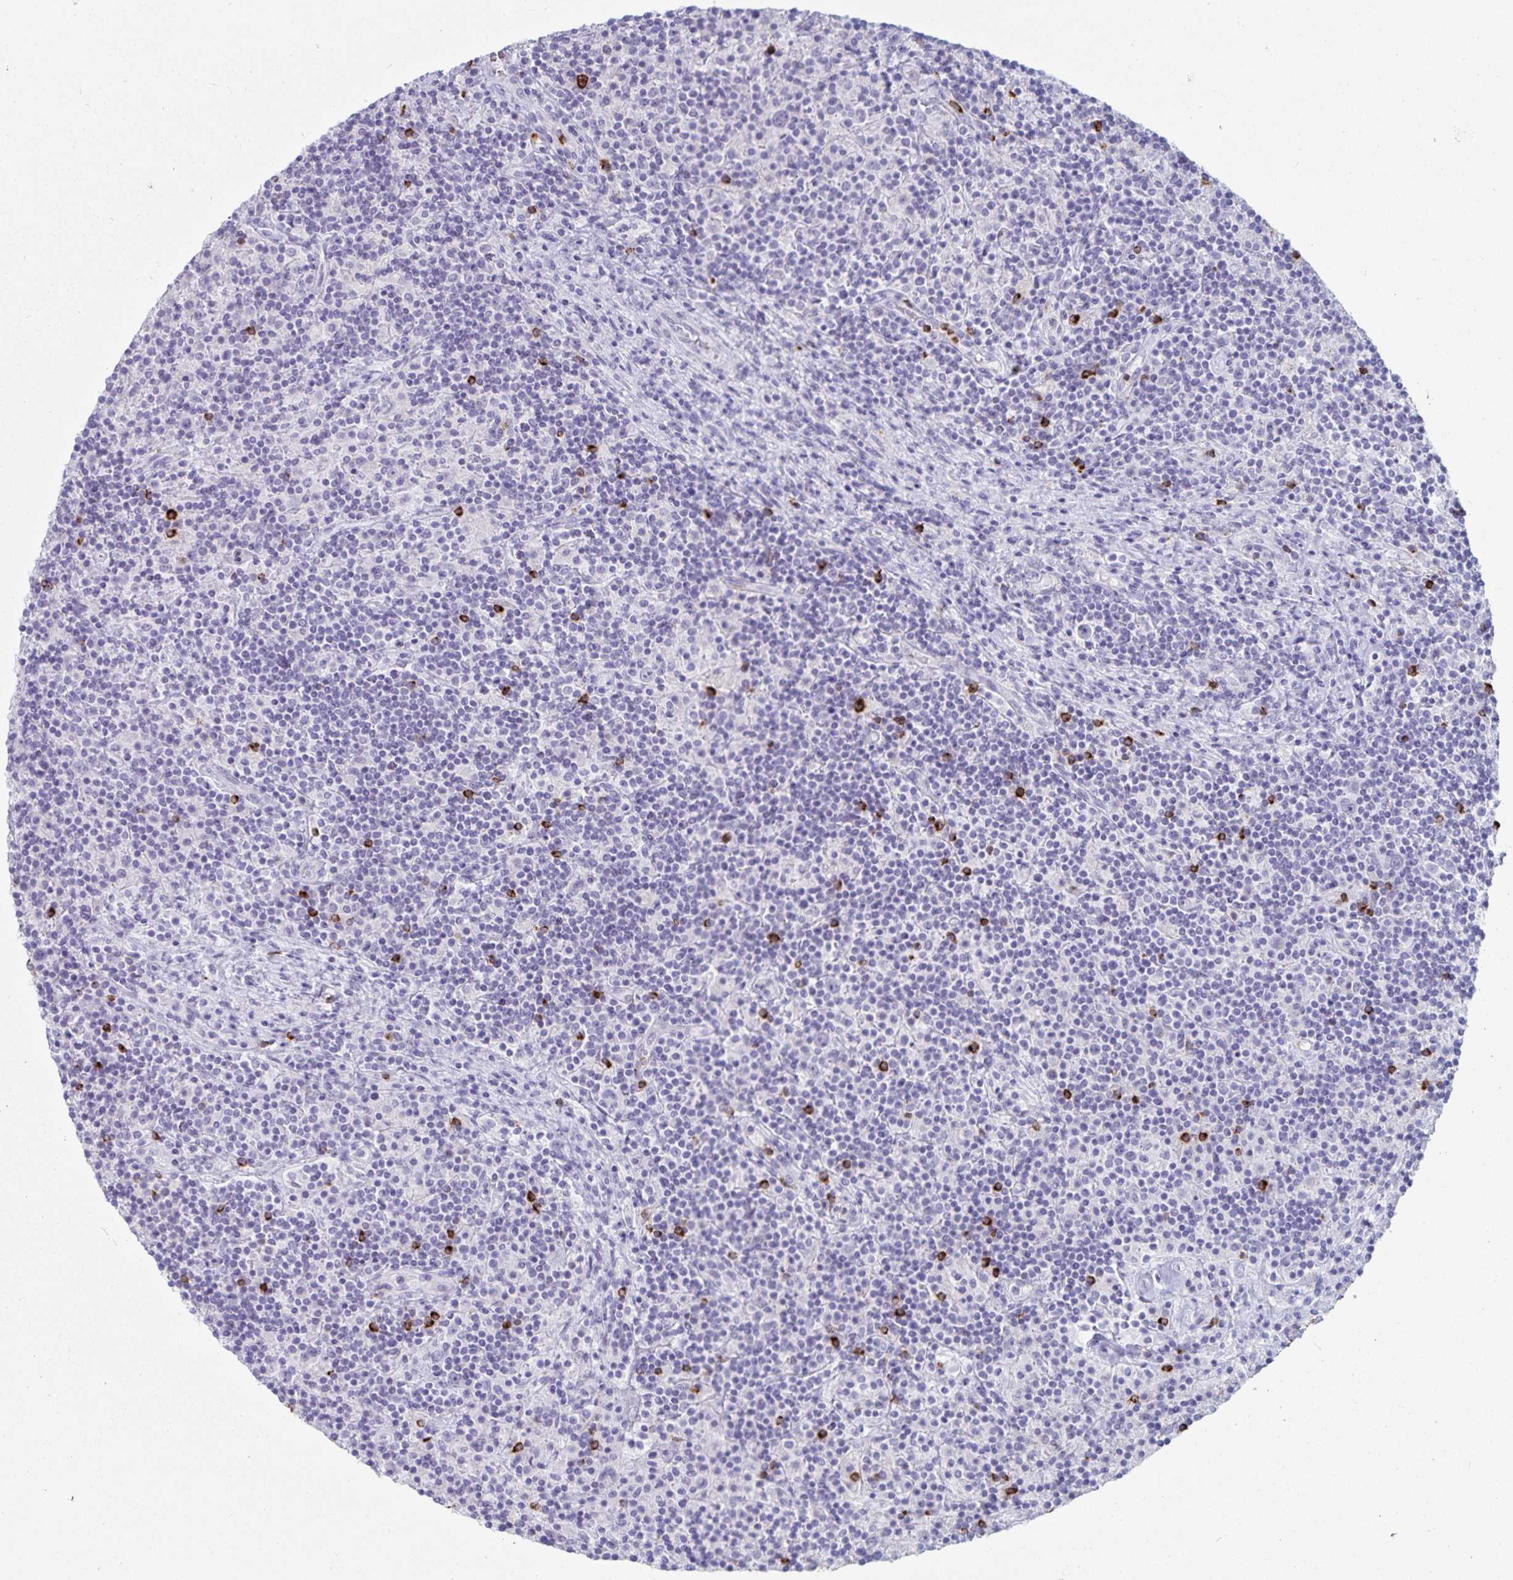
{"staining": {"intensity": "negative", "quantity": "none", "location": "none"}, "tissue": "lymphoma", "cell_type": "Tumor cells", "image_type": "cancer", "snomed": [{"axis": "morphology", "description": "Hodgkin's disease, NOS"}, {"axis": "topography", "description": "Lymph node"}], "caption": "DAB immunohistochemical staining of human Hodgkin's disease shows no significant expression in tumor cells. Brightfield microscopy of immunohistochemistry (IHC) stained with DAB (3,3'-diaminobenzidine) (brown) and hematoxylin (blue), captured at high magnification.", "gene": "GNLY", "patient": {"sex": "male", "age": 70}}